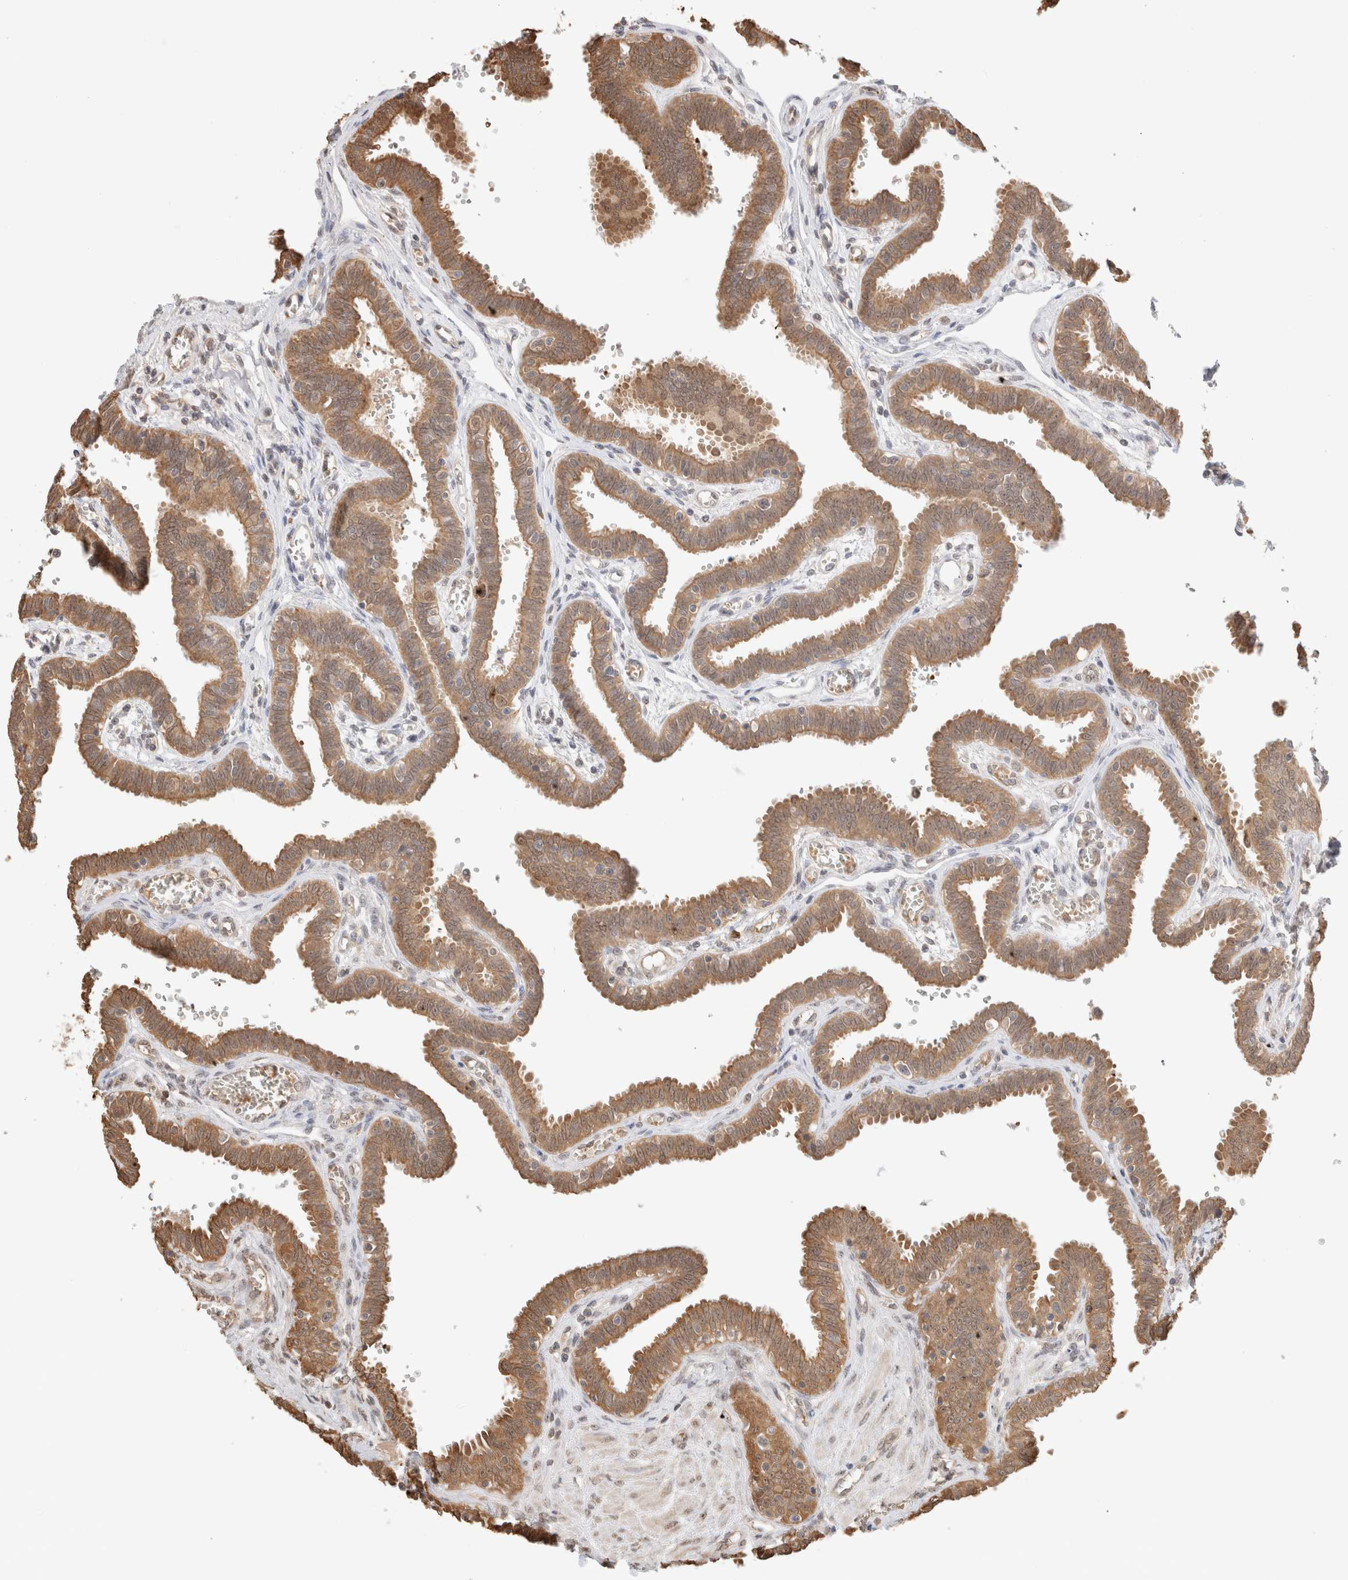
{"staining": {"intensity": "moderate", "quantity": ">75%", "location": "cytoplasmic/membranous"}, "tissue": "fallopian tube", "cell_type": "Glandular cells", "image_type": "normal", "snomed": [{"axis": "morphology", "description": "Normal tissue, NOS"}, {"axis": "topography", "description": "Fallopian tube"}], "caption": "A medium amount of moderate cytoplasmic/membranous staining is appreciated in approximately >75% of glandular cells in unremarkable fallopian tube. The staining is performed using DAB brown chromogen to label protein expression. The nuclei are counter-stained blue using hematoxylin.", "gene": "CA13", "patient": {"sex": "female", "age": 32}}